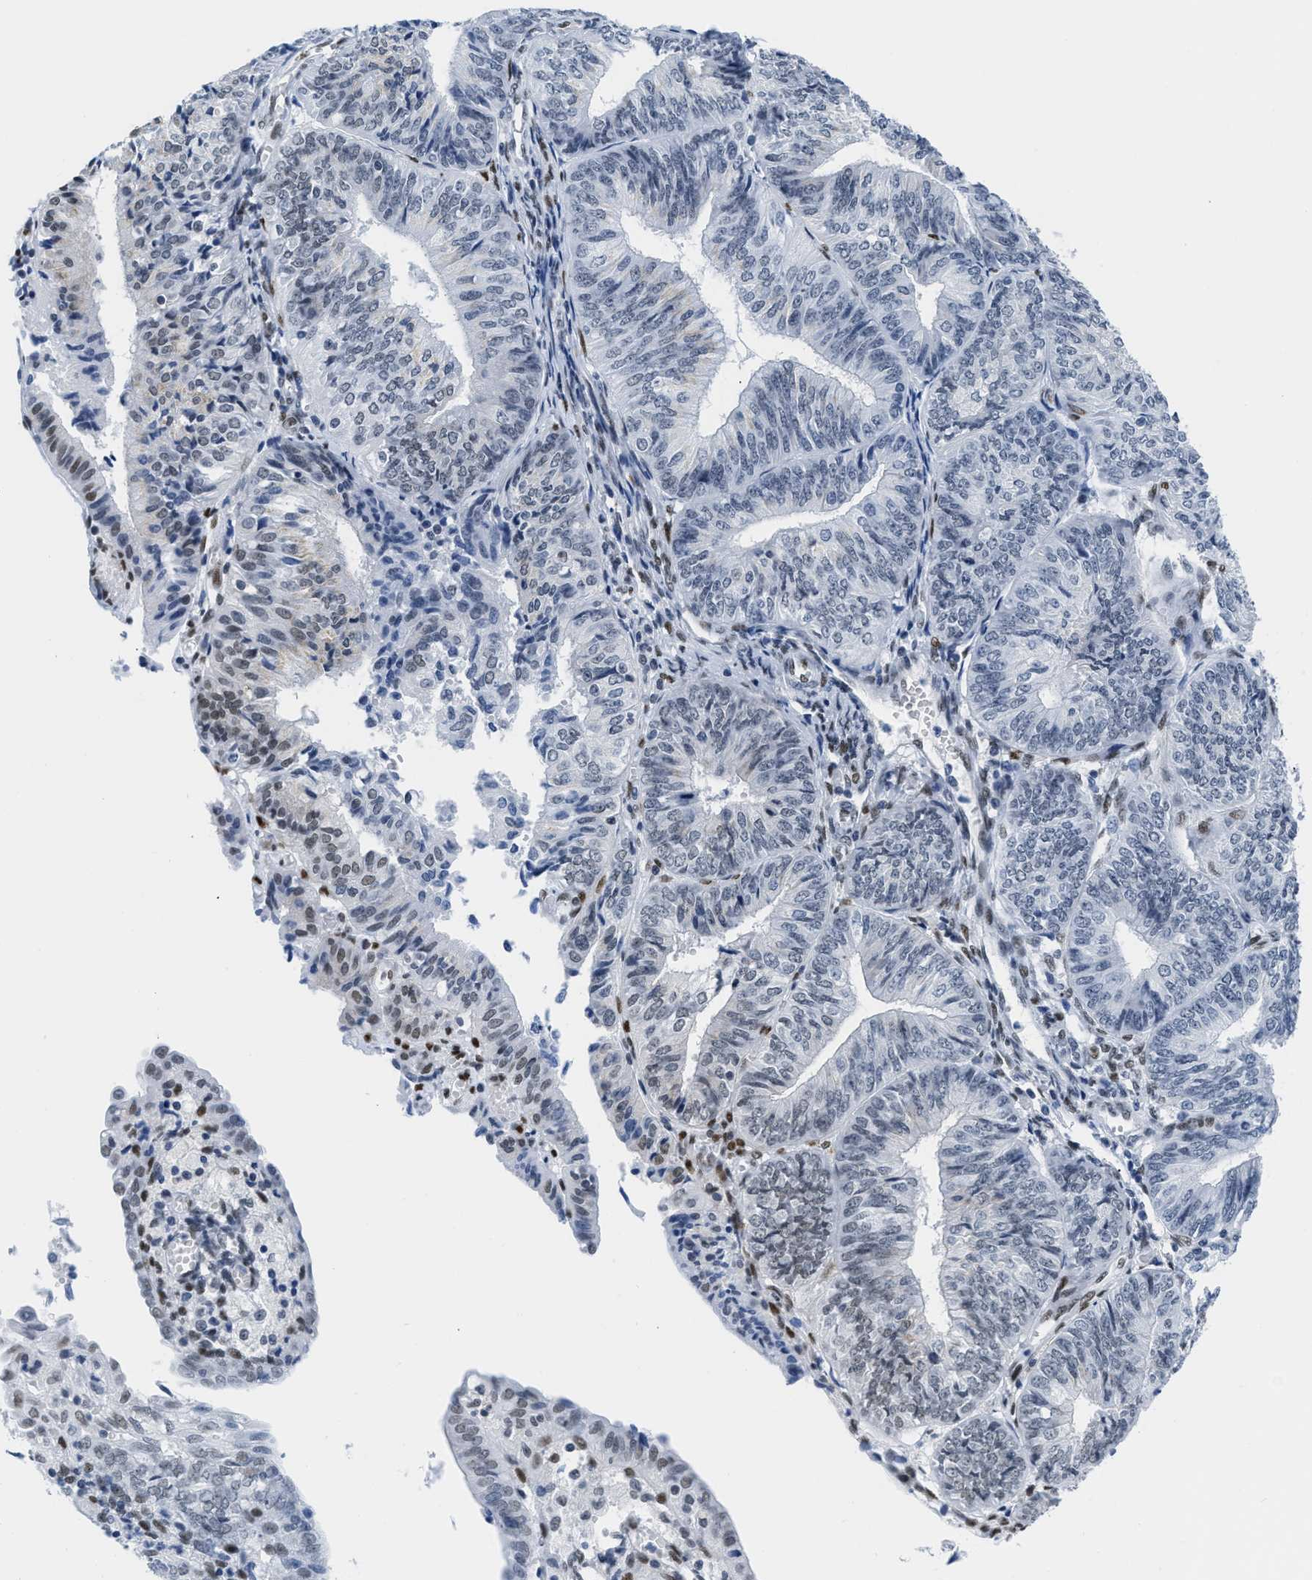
{"staining": {"intensity": "moderate", "quantity": "<25%", "location": "nuclear"}, "tissue": "endometrial cancer", "cell_type": "Tumor cells", "image_type": "cancer", "snomed": [{"axis": "morphology", "description": "Adenocarcinoma, NOS"}, {"axis": "topography", "description": "Endometrium"}], "caption": "Approximately <25% of tumor cells in endometrial cancer display moderate nuclear protein positivity as visualized by brown immunohistochemical staining.", "gene": "CTBP1", "patient": {"sex": "female", "age": 58}}